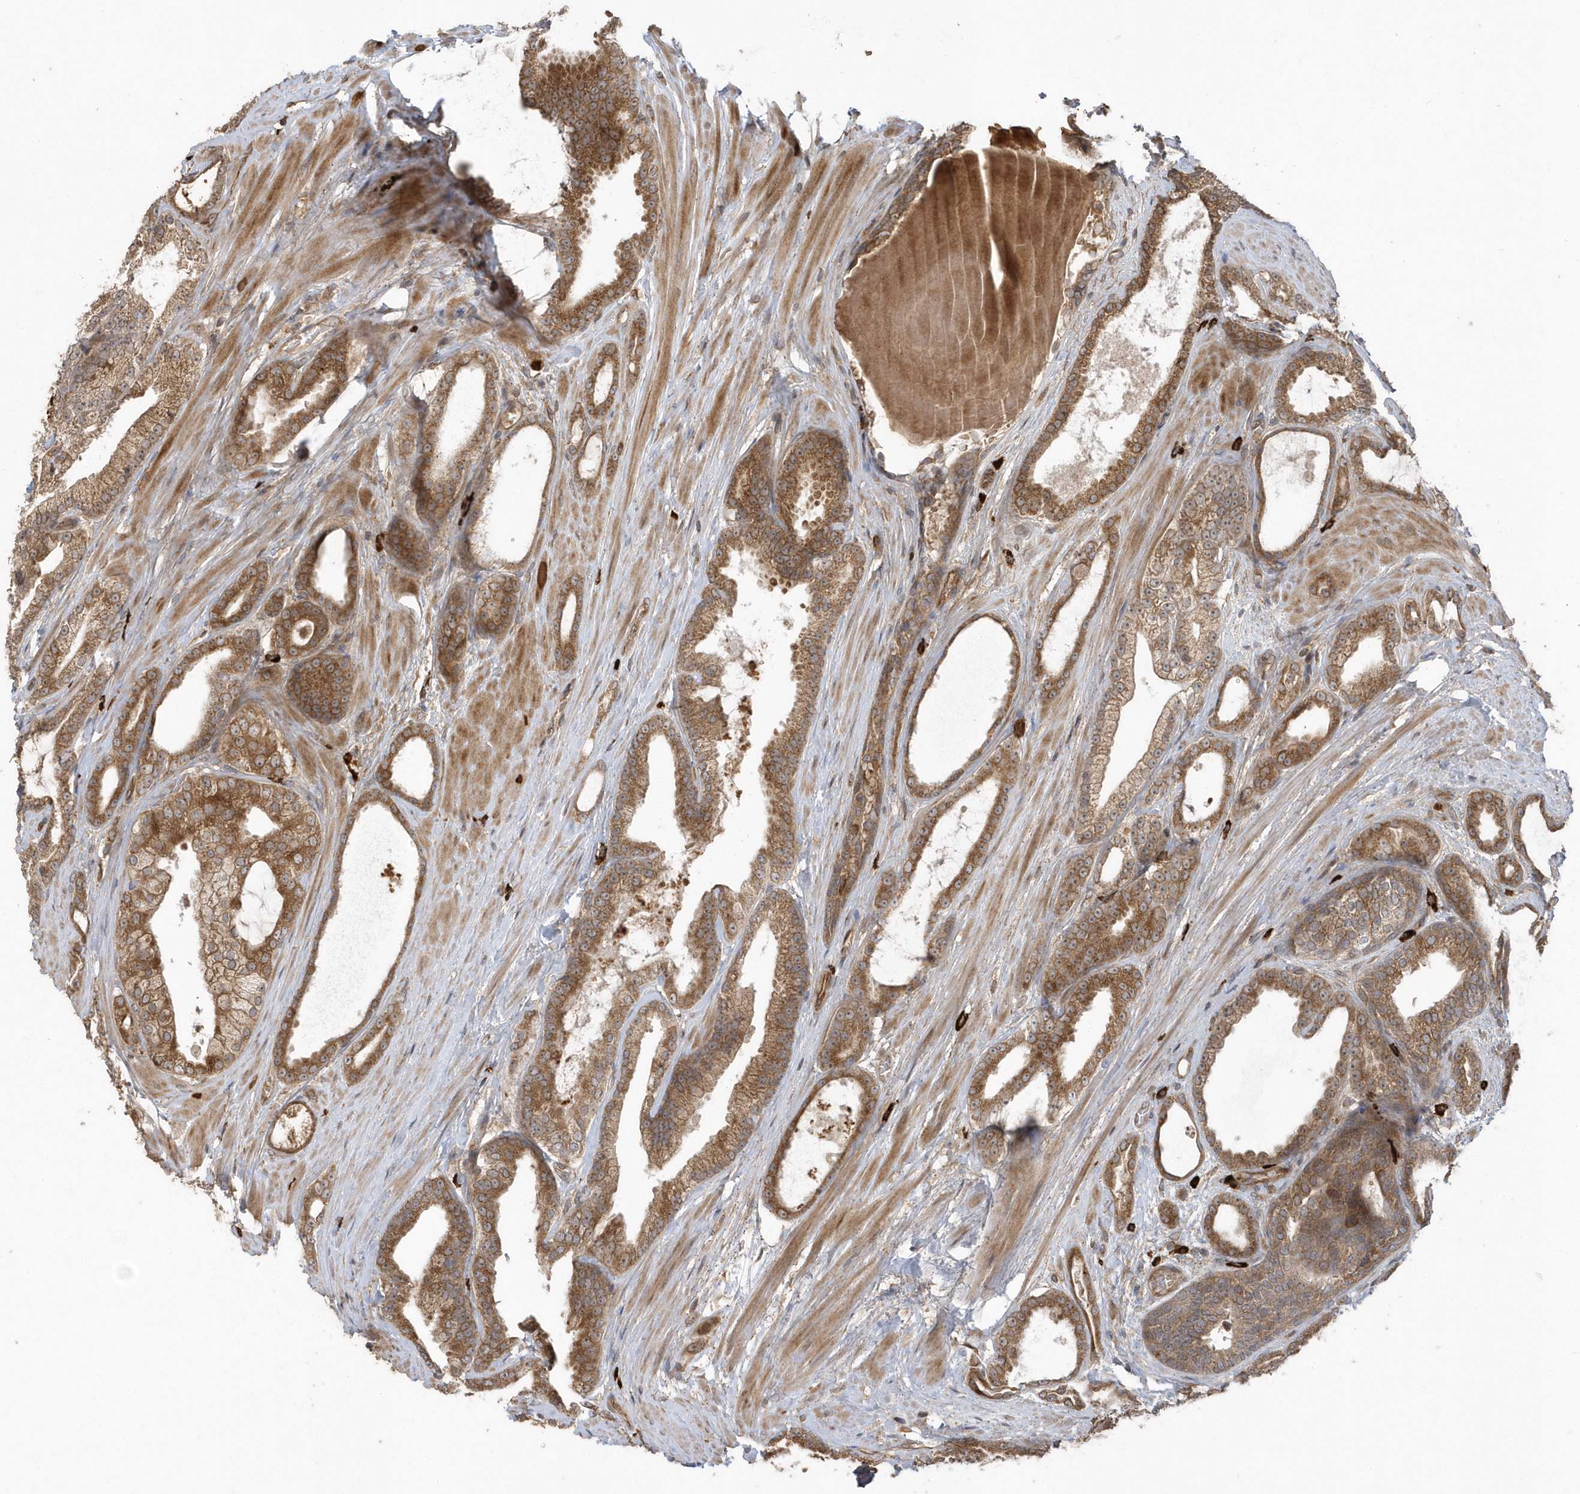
{"staining": {"intensity": "moderate", "quantity": ">75%", "location": "cytoplasmic/membranous"}, "tissue": "prostate cancer", "cell_type": "Tumor cells", "image_type": "cancer", "snomed": [{"axis": "morphology", "description": "Adenocarcinoma, High grade"}, {"axis": "topography", "description": "Prostate"}], "caption": "High-power microscopy captured an IHC image of prostate cancer, revealing moderate cytoplasmic/membranous positivity in about >75% of tumor cells.", "gene": "HERPUD1", "patient": {"sex": "male", "age": 60}}